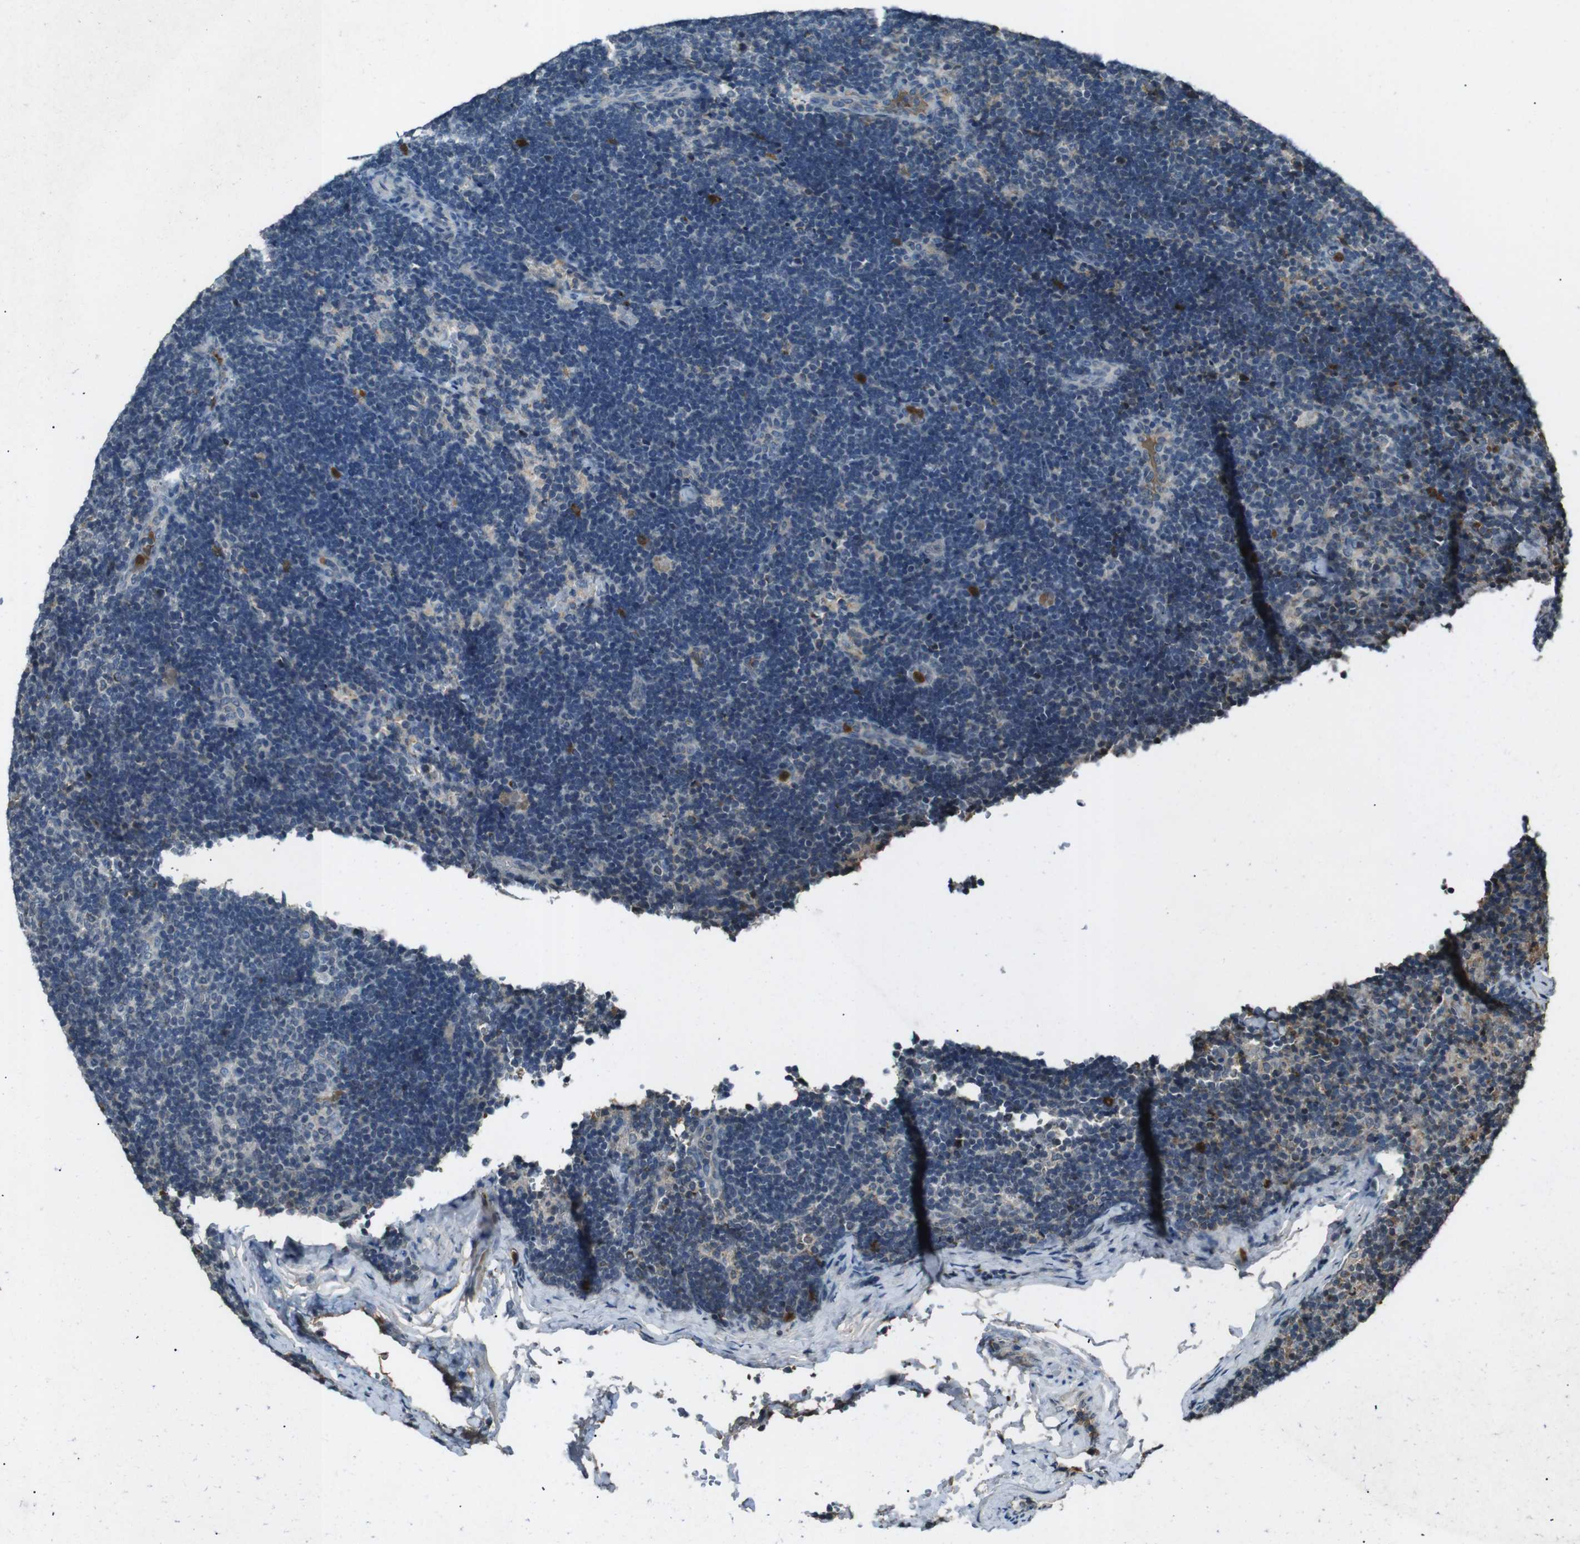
{"staining": {"intensity": "negative", "quantity": "none", "location": "none"}, "tissue": "lymph node", "cell_type": "Germinal center cells", "image_type": "normal", "snomed": [{"axis": "morphology", "description": "Normal tissue, NOS"}, {"axis": "topography", "description": "Lymph node"}], "caption": "Immunohistochemistry image of unremarkable lymph node stained for a protein (brown), which reveals no positivity in germinal center cells. (DAB immunohistochemistry visualized using brightfield microscopy, high magnification).", "gene": "UGT1A6", "patient": {"sex": "female", "age": 14}}